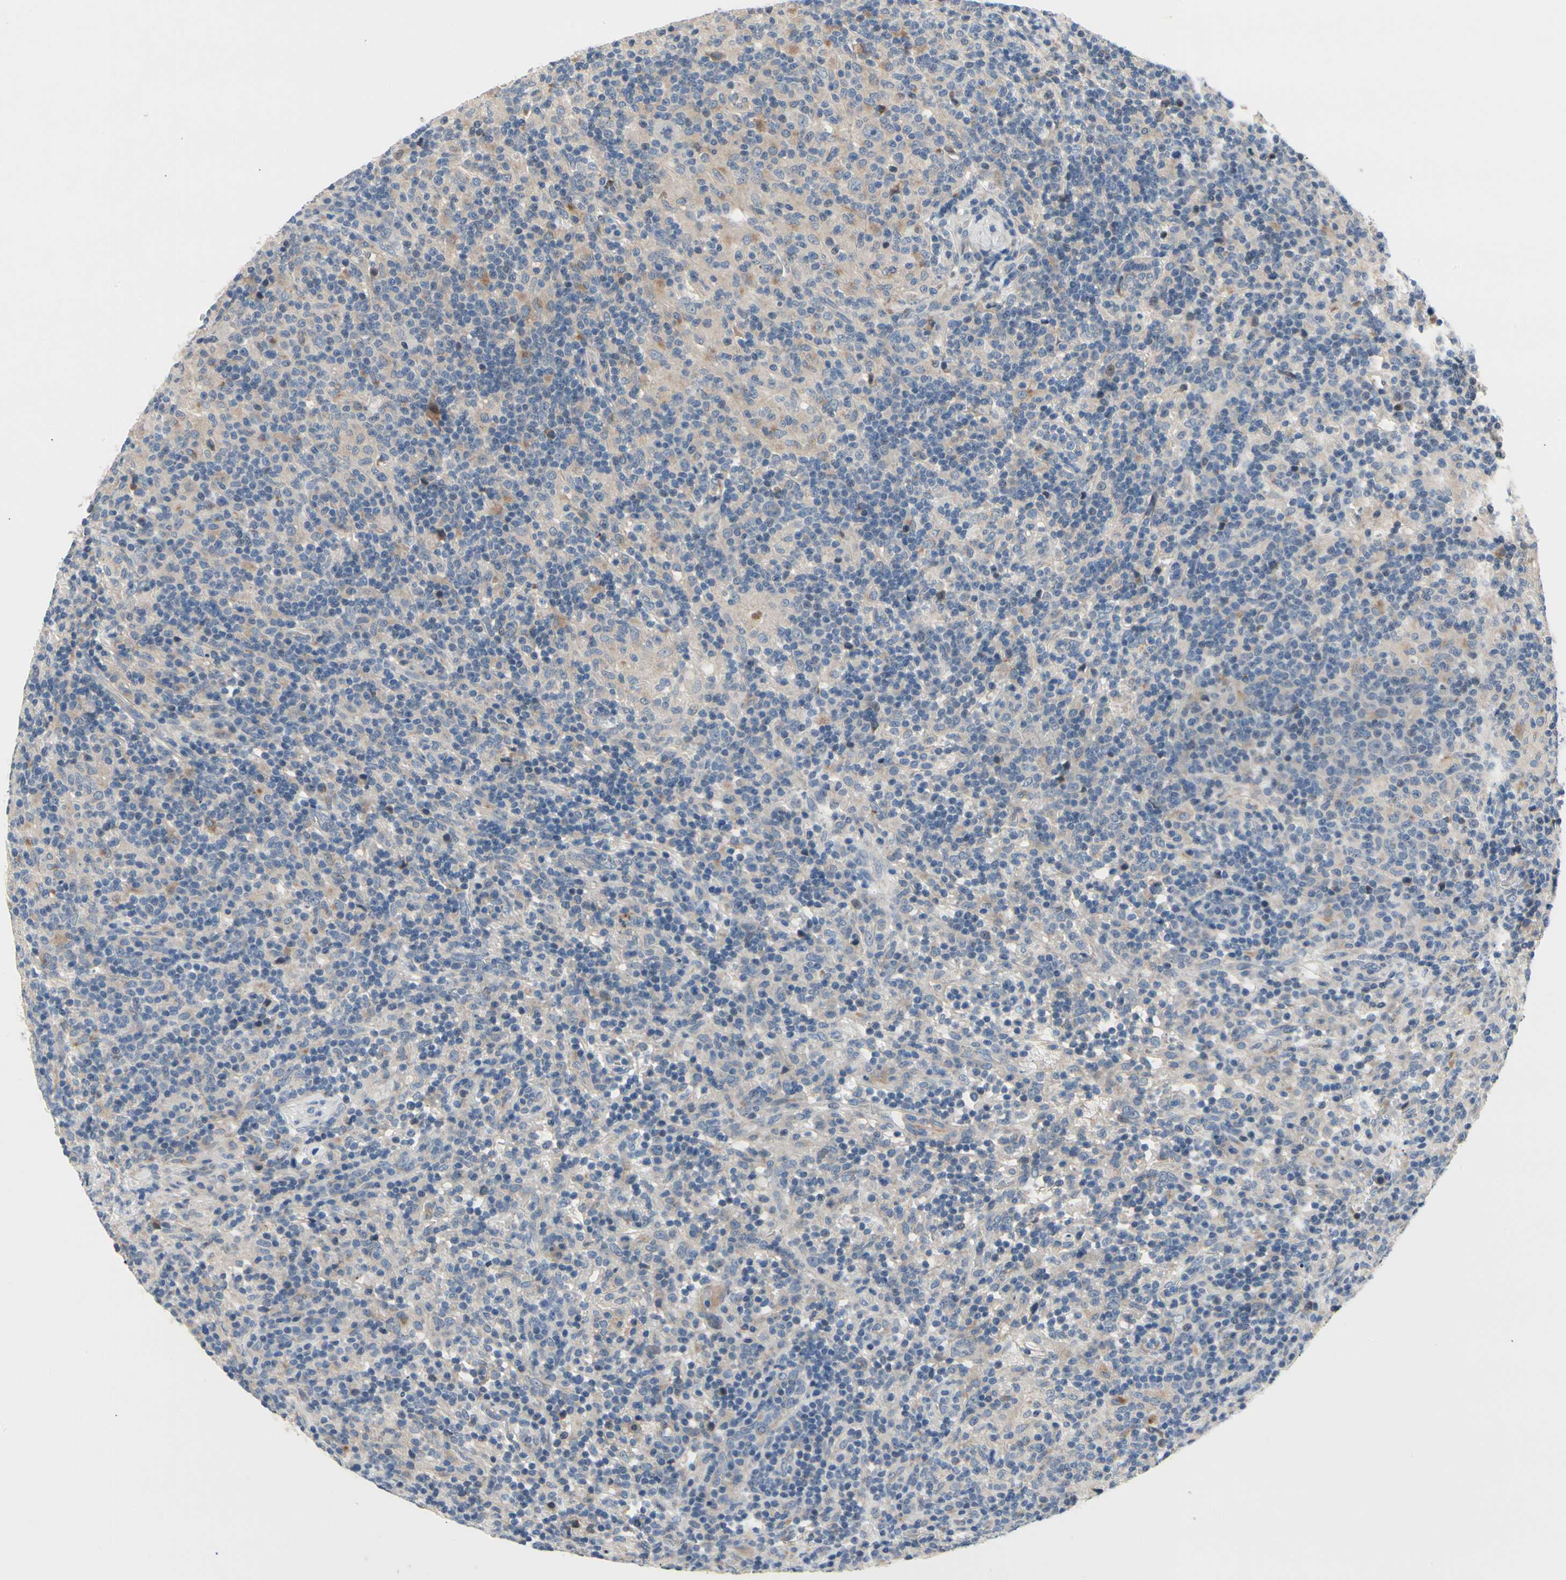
{"staining": {"intensity": "negative", "quantity": "none", "location": "none"}, "tissue": "lymphoma", "cell_type": "Tumor cells", "image_type": "cancer", "snomed": [{"axis": "morphology", "description": "Hodgkin's disease, NOS"}, {"axis": "topography", "description": "Lymph node"}], "caption": "Immunohistochemical staining of lymphoma reveals no significant staining in tumor cells. Brightfield microscopy of IHC stained with DAB (3,3'-diaminobenzidine) (brown) and hematoxylin (blue), captured at high magnification.", "gene": "NFASC", "patient": {"sex": "male", "age": 70}}